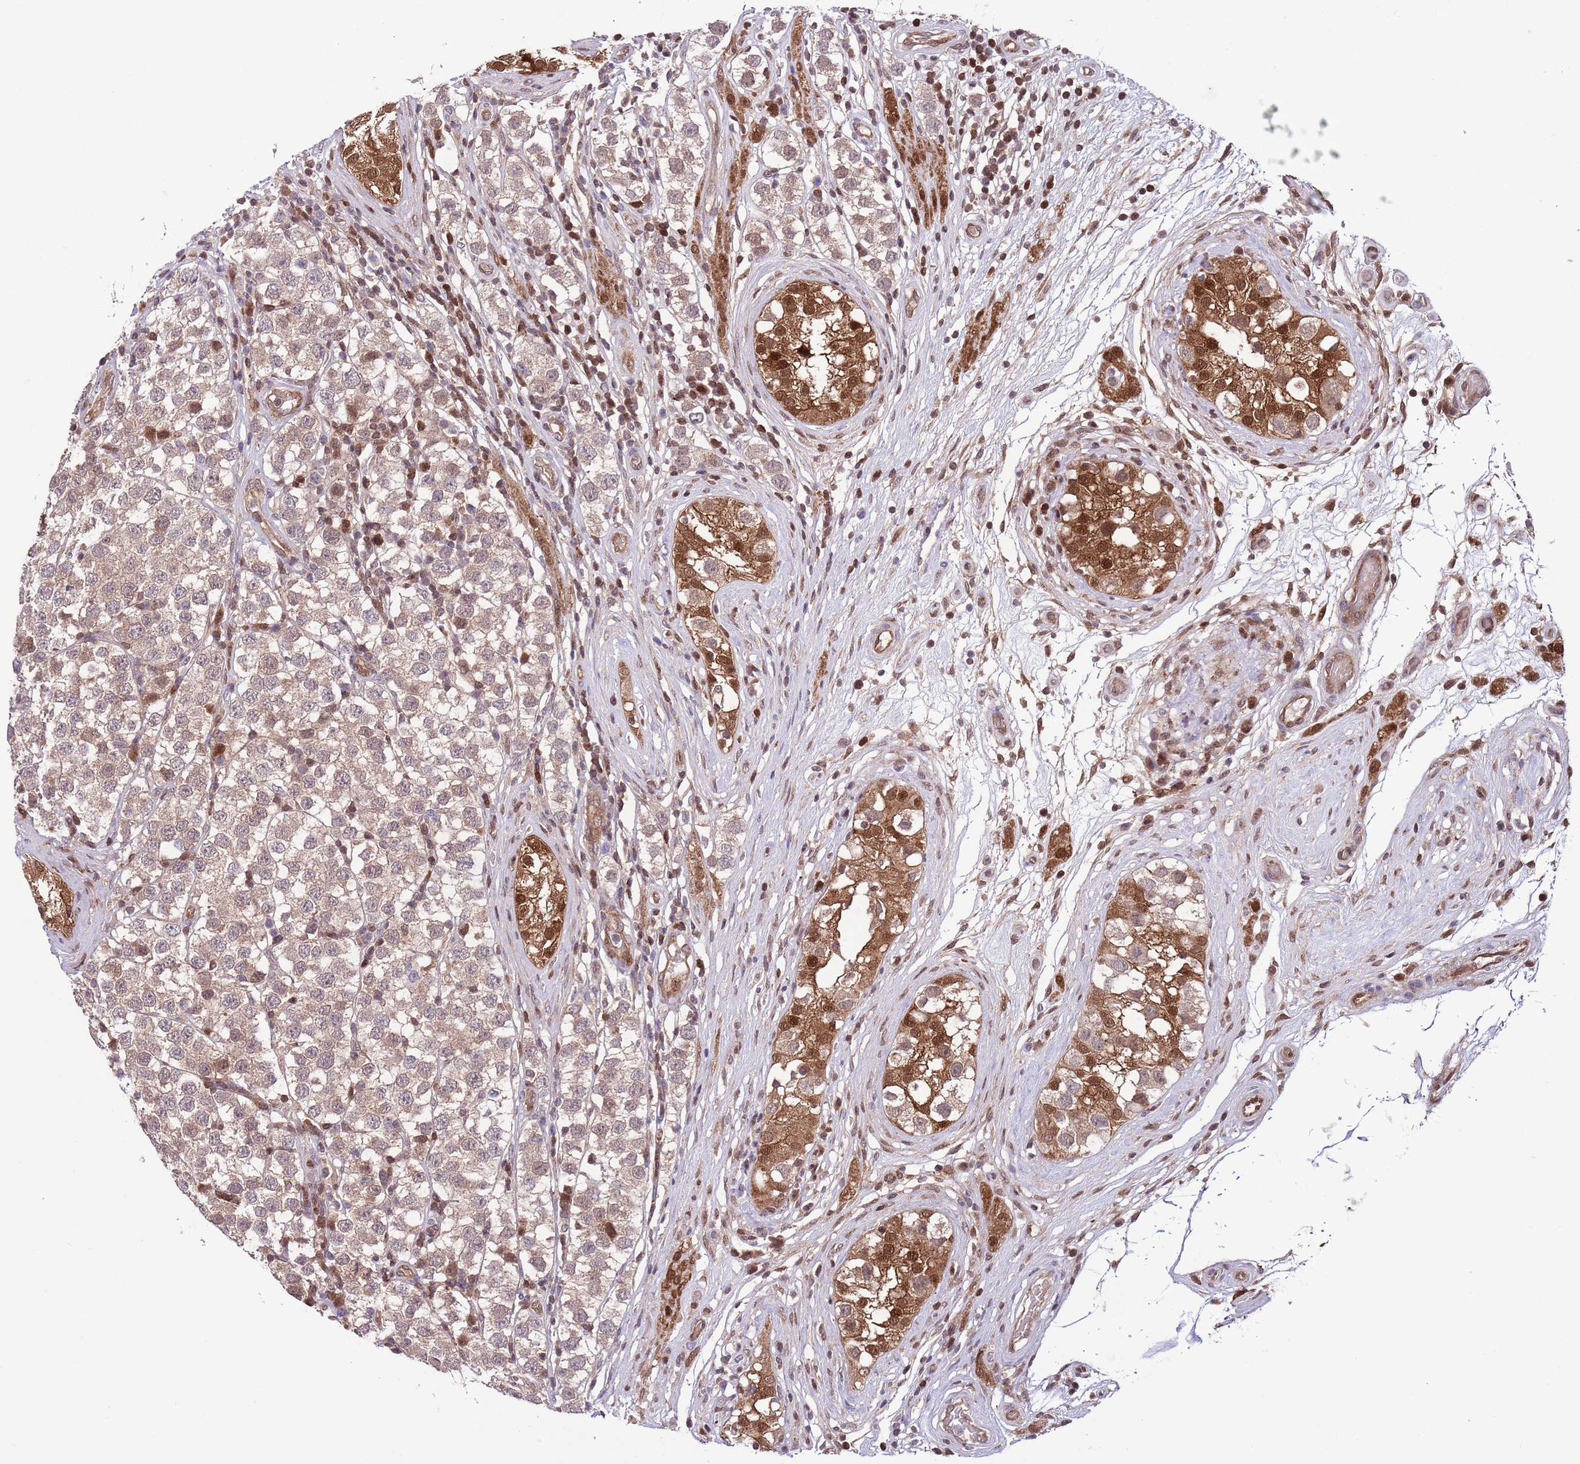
{"staining": {"intensity": "weak", "quantity": ">75%", "location": "cytoplasmic/membranous"}, "tissue": "testis cancer", "cell_type": "Tumor cells", "image_type": "cancer", "snomed": [{"axis": "morphology", "description": "Seminoma, NOS"}, {"axis": "topography", "description": "Testis"}], "caption": "Testis cancer (seminoma) stained for a protein shows weak cytoplasmic/membranous positivity in tumor cells.", "gene": "HDHD2", "patient": {"sex": "male", "age": 34}}